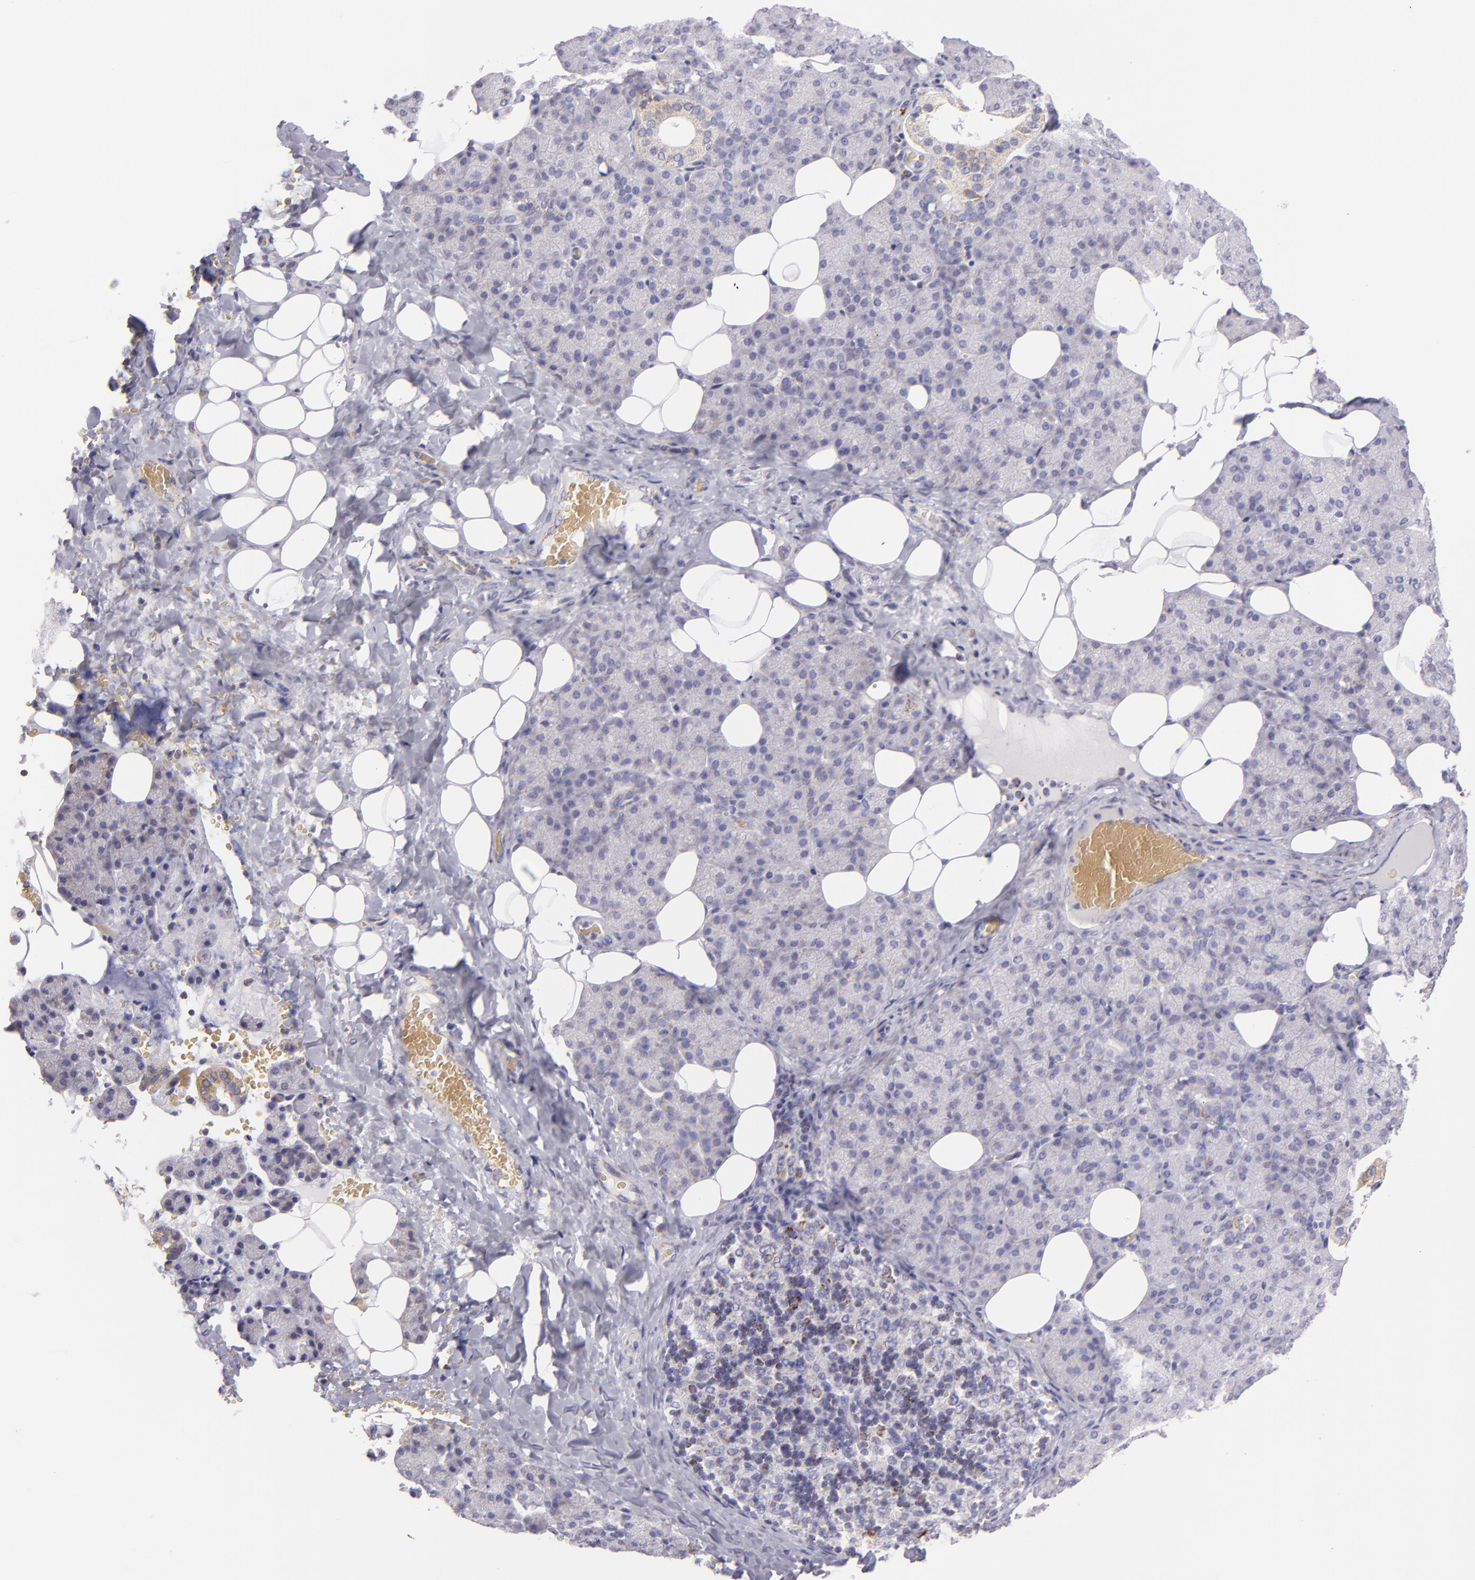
{"staining": {"intensity": "weak", "quantity": "<25%", "location": "cytoplasmic/membranous"}, "tissue": "salivary gland", "cell_type": "Glandular cells", "image_type": "normal", "snomed": [{"axis": "morphology", "description": "Normal tissue, NOS"}, {"axis": "topography", "description": "Lymph node"}, {"axis": "topography", "description": "Salivary gland"}], "caption": "Glandular cells show no significant protein positivity in normal salivary gland.", "gene": "HSPD1", "patient": {"sex": "male", "age": 8}}